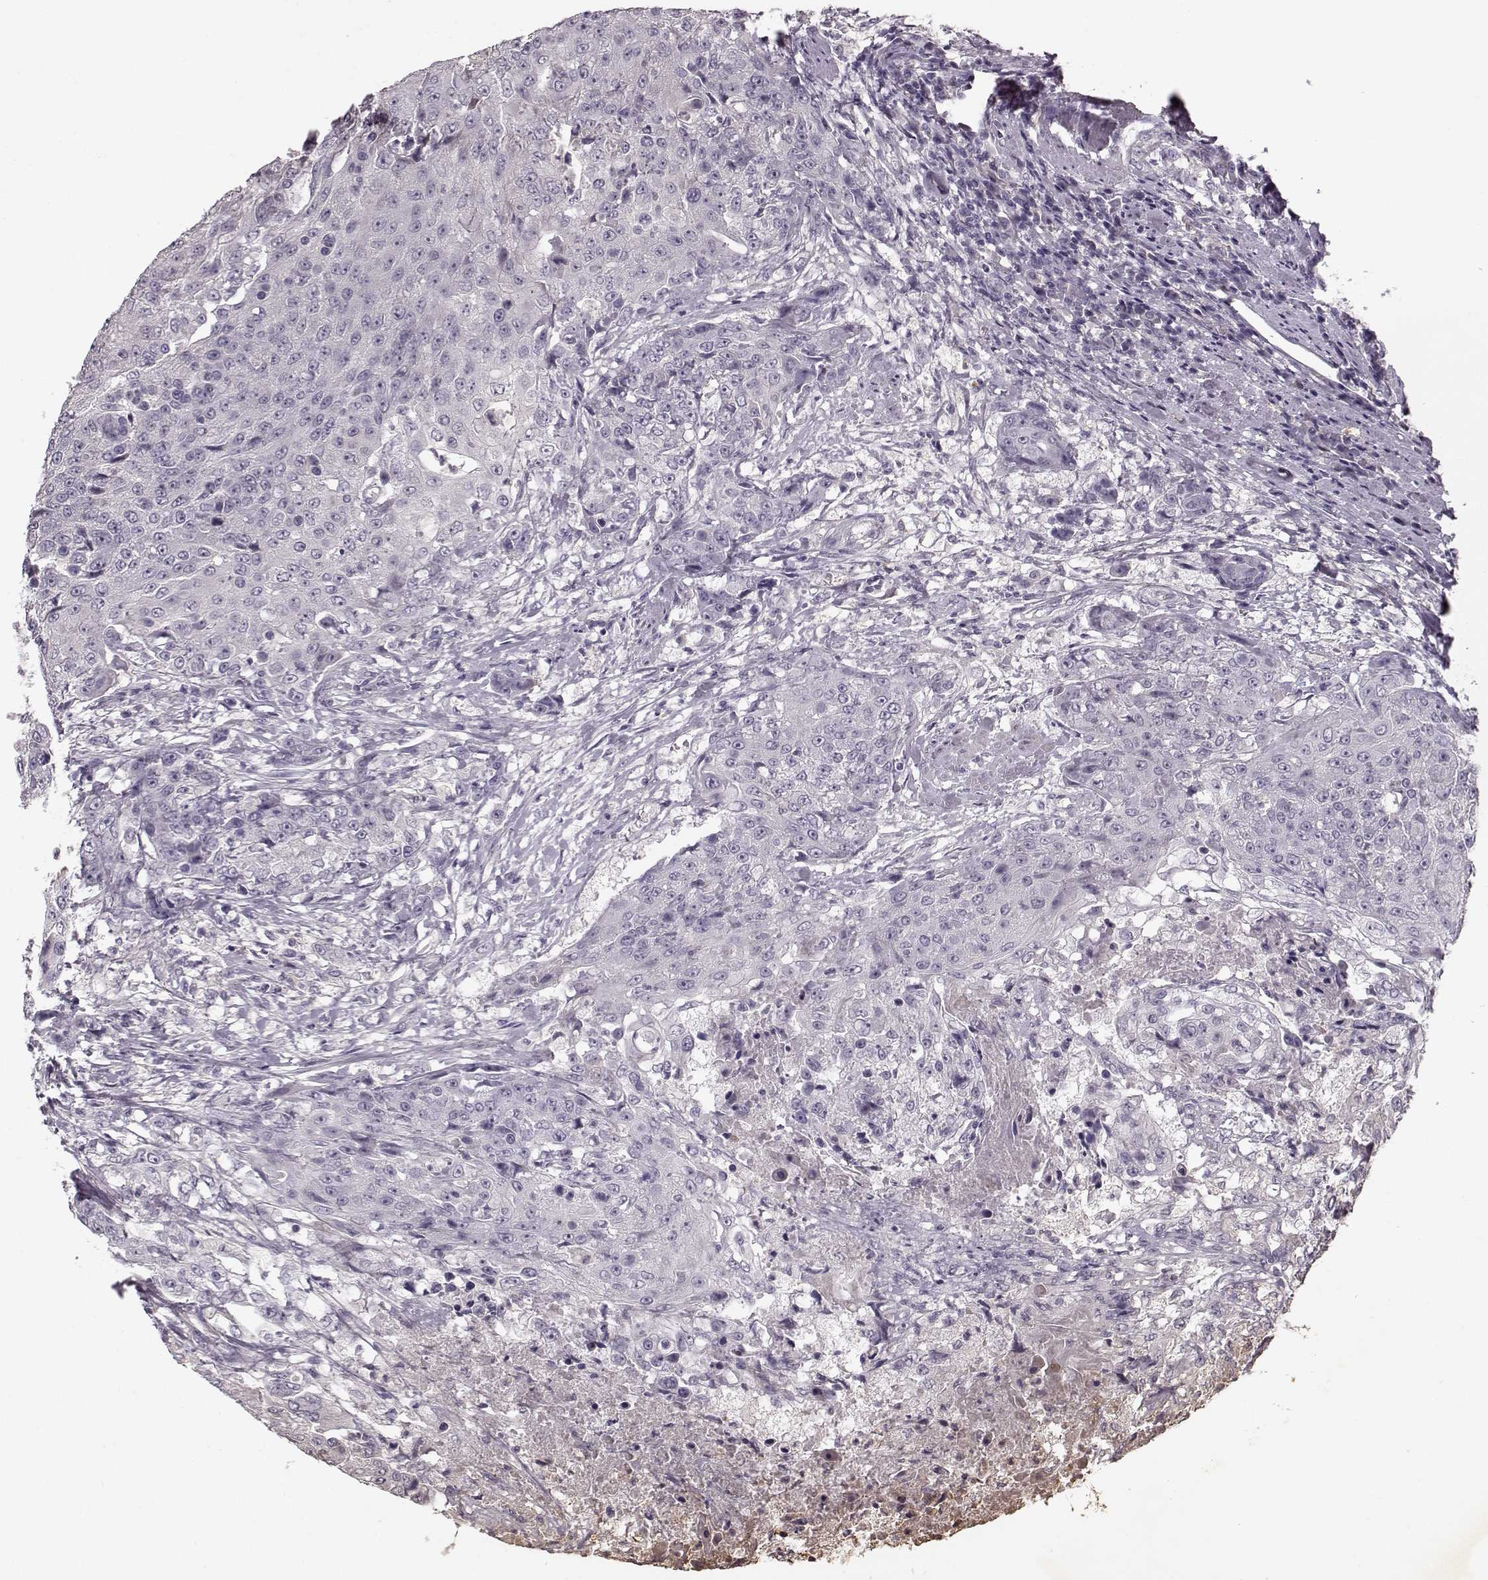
{"staining": {"intensity": "negative", "quantity": "none", "location": "none"}, "tissue": "urothelial cancer", "cell_type": "Tumor cells", "image_type": "cancer", "snomed": [{"axis": "morphology", "description": "Urothelial carcinoma, High grade"}, {"axis": "topography", "description": "Urinary bladder"}], "caption": "Immunohistochemical staining of human high-grade urothelial carcinoma demonstrates no significant expression in tumor cells.", "gene": "MTR", "patient": {"sex": "female", "age": 63}}